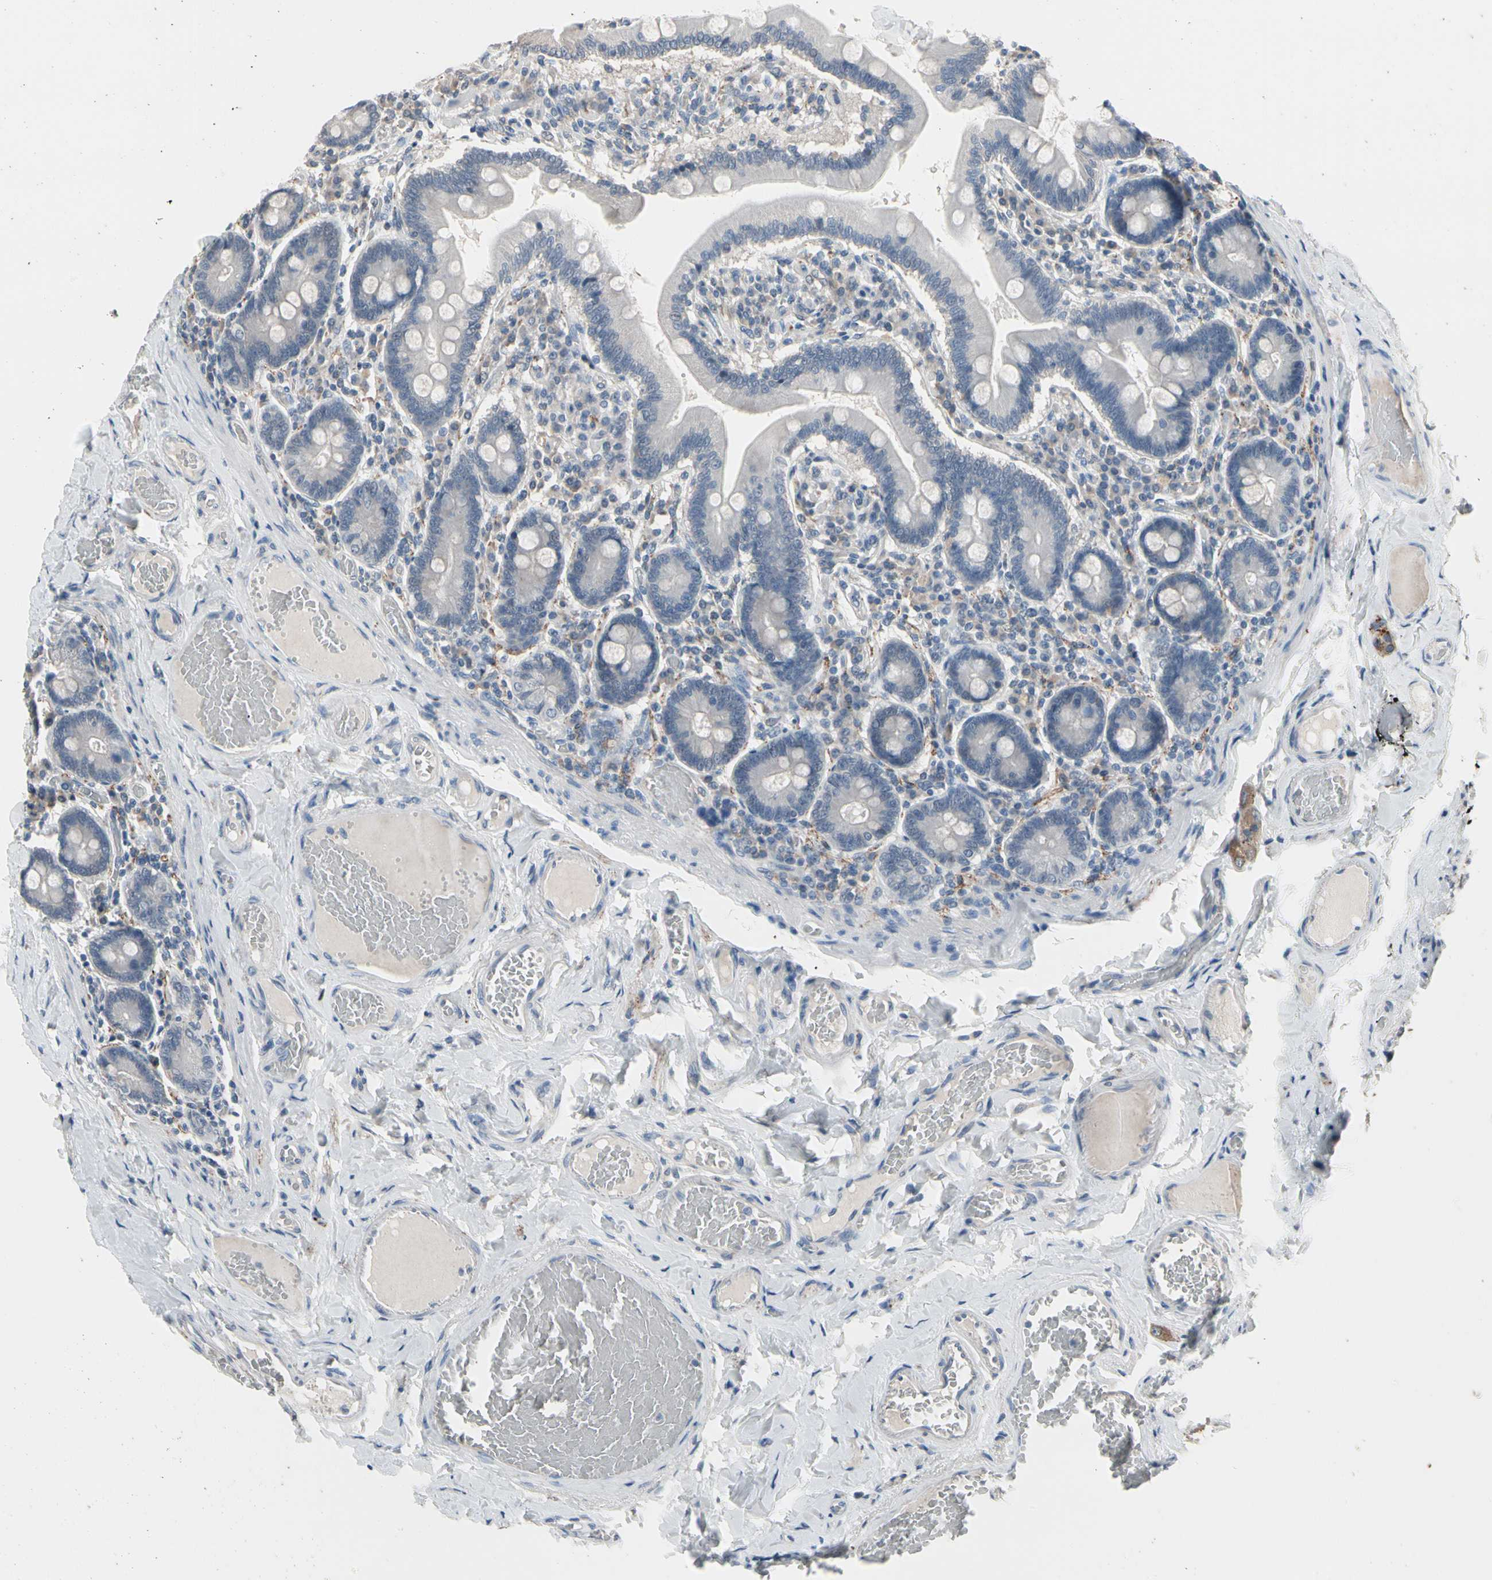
{"staining": {"intensity": "weak", "quantity": "25%-75%", "location": "cytoplasmic/membranous"}, "tissue": "duodenum", "cell_type": "Glandular cells", "image_type": "normal", "snomed": [{"axis": "morphology", "description": "Normal tissue, NOS"}, {"axis": "topography", "description": "Duodenum"}], "caption": "Weak cytoplasmic/membranous positivity for a protein is present in about 25%-75% of glandular cells of unremarkable duodenum using IHC.", "gene": "SV2A", "patient": {"sex": "male", "age": 66}}